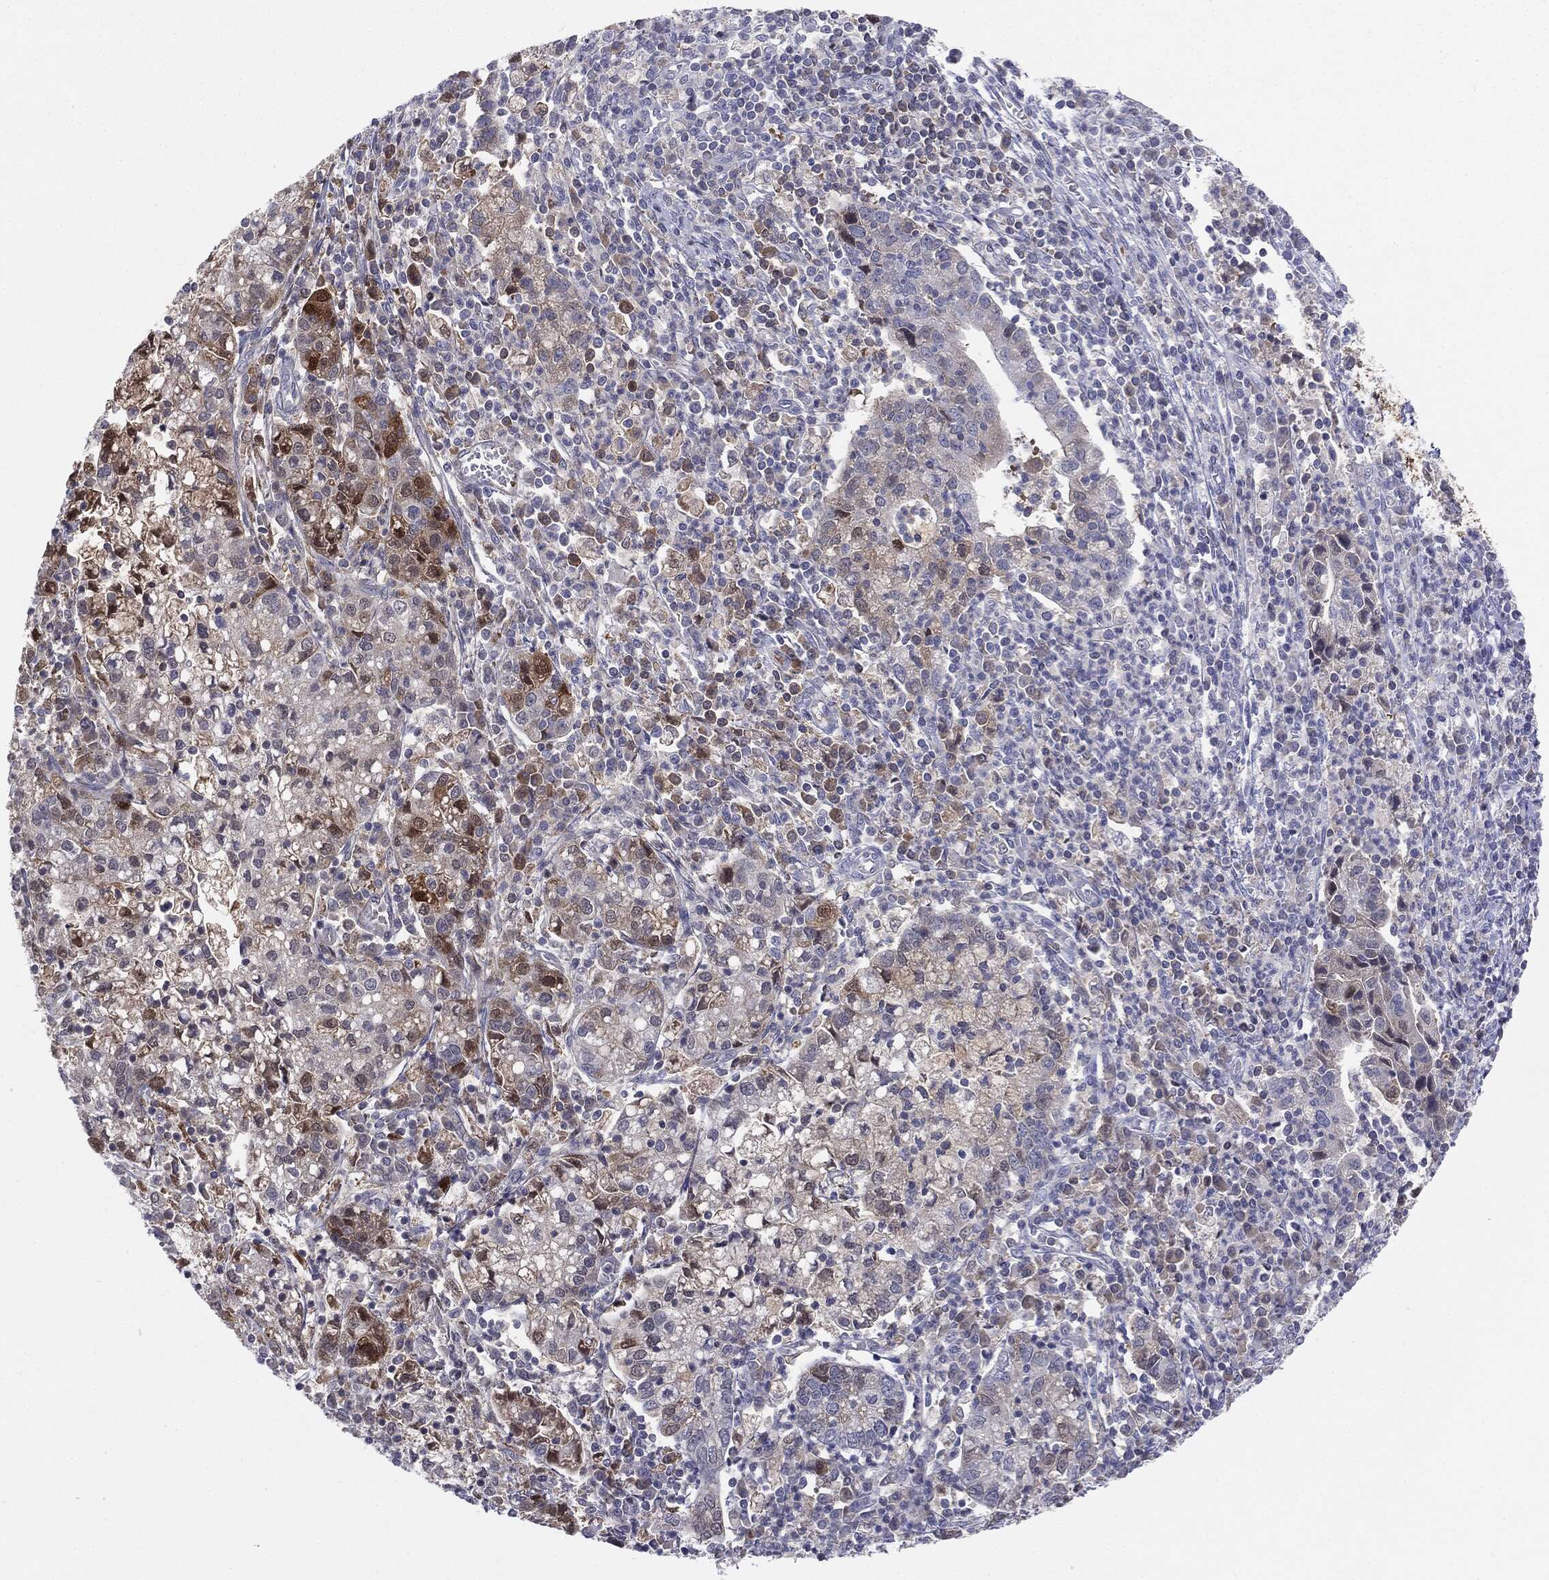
{"staining": {"intensity": "moderate", "quantity": "25%-75%", "location": "cytoplasmic/membranous,nuclear"}, "tissue": "cervical cancer", "cell_type": "Tumor cells", "image_type": "cancer", "snomed": [{"axis": "morphology", "description": "Normal tissue, NOS"}, {"axis": "morphology", "description": "Adenocarcinoma, NOS"}, {"axis": "topography", "description": "Cervix"}], "caption": "There is medium levels of moderate cytoplasmic/membranous and nuclear positivity in tumor cells of cervical adenocarcinoma, as demonstrated by immunohistochemical staining (brown color).", "gene": "SERPINB4", "patient": {"sex": "female", "age": 44}}